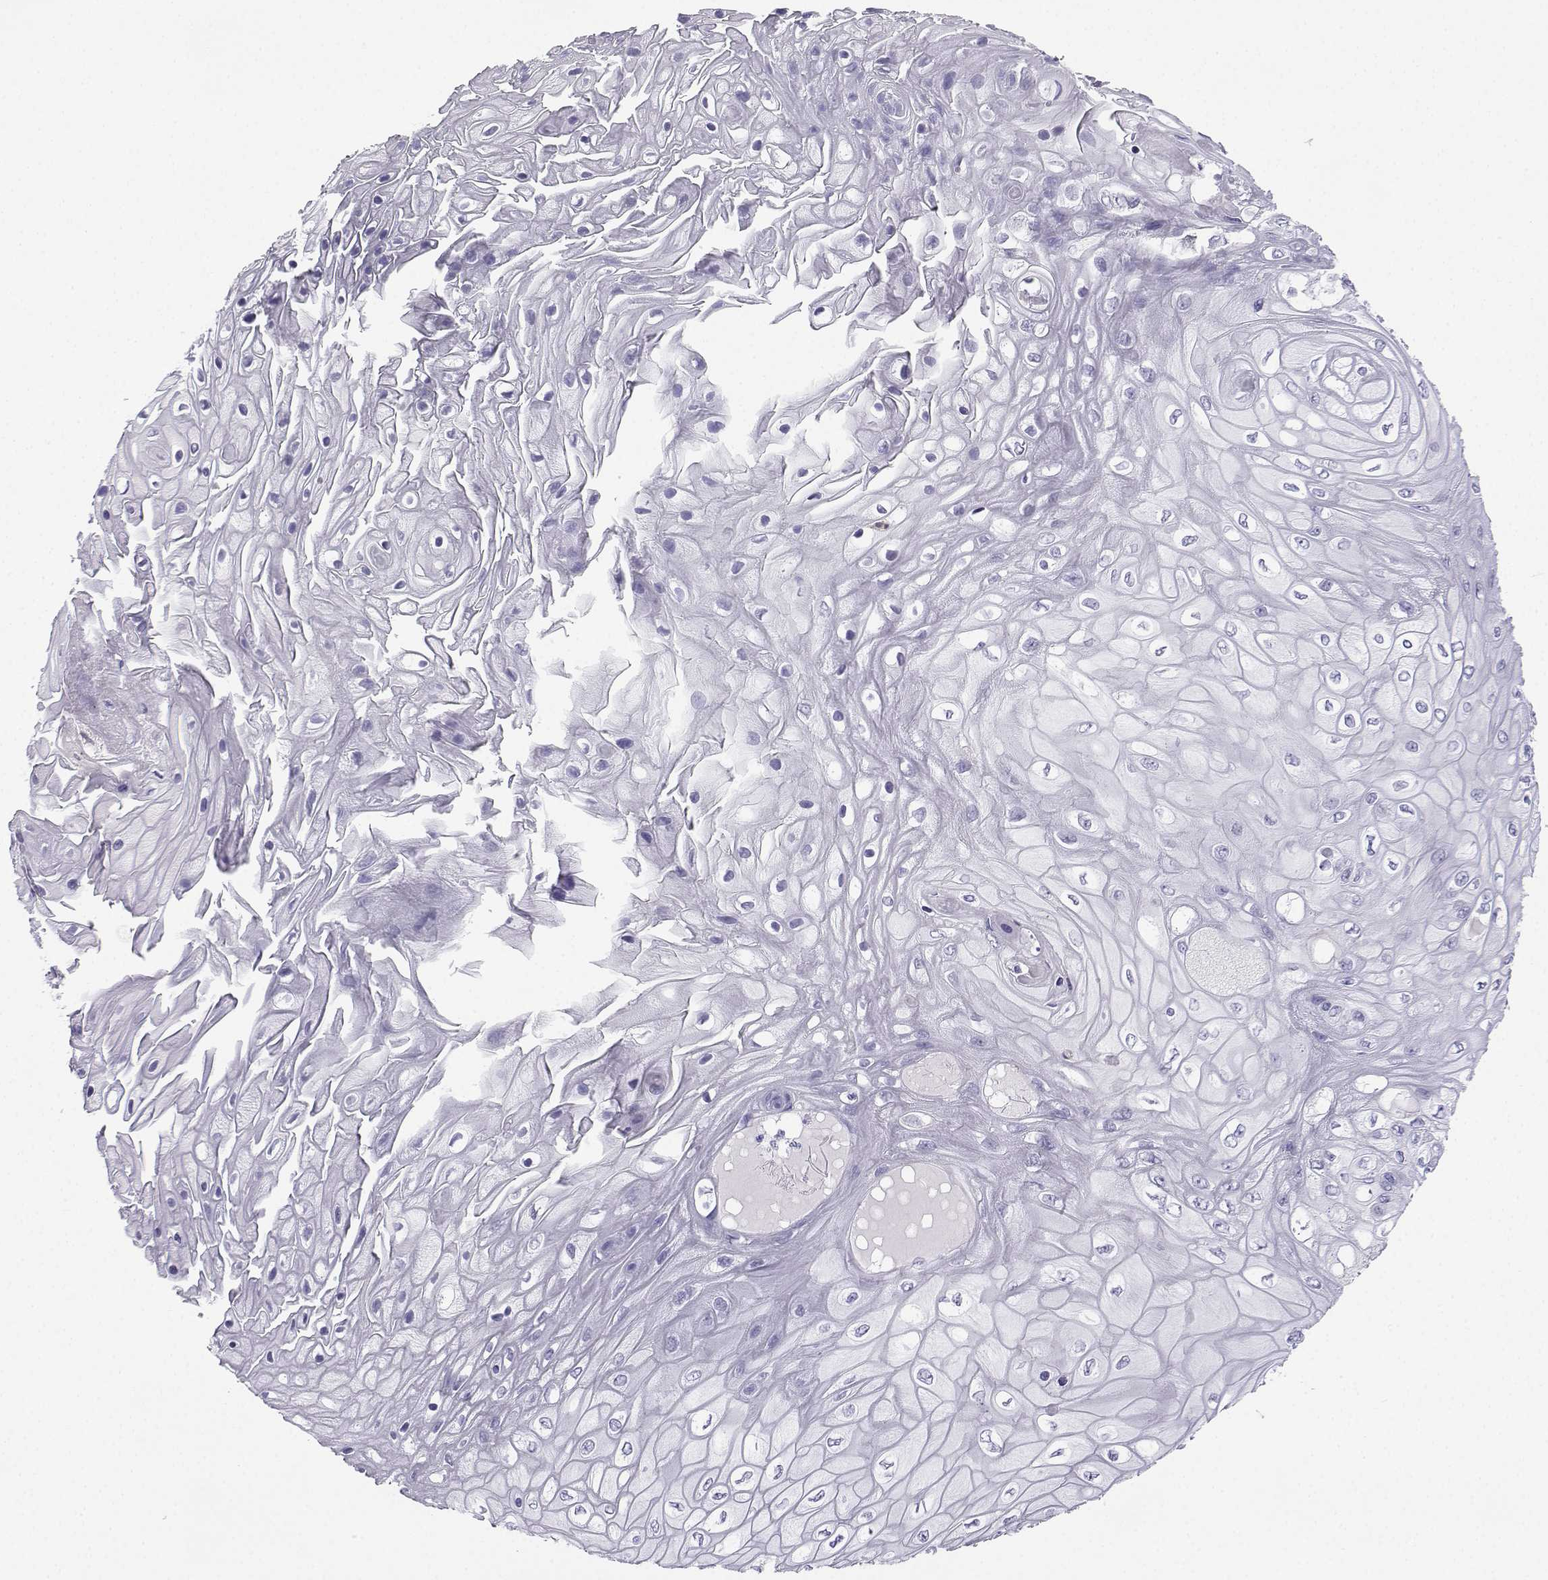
{"staining": {"intensity": "negative", "quantity": "none", "location": "none"}, "tissue": "skin cancer", "cell_type": "Tumor cells", "image_type": "cancer", "snomed": [{"axis": "morphology", "description": "Squamous cell carcinoma, NOS"}, {"axis": "topography", "description": "Skin"}], "caption": "High power microscopy micrograph of an immunohistochemistry (IHC) micrograph of skin squamous cell carcinoma, revealing no significant expression in tumor cells. (DAB immunohistochemistry (IHC) visualized using brightfield microscopy, high magnification).", "gene": "SLC18A2", "patient": {"sex": "male", "age": 62}}